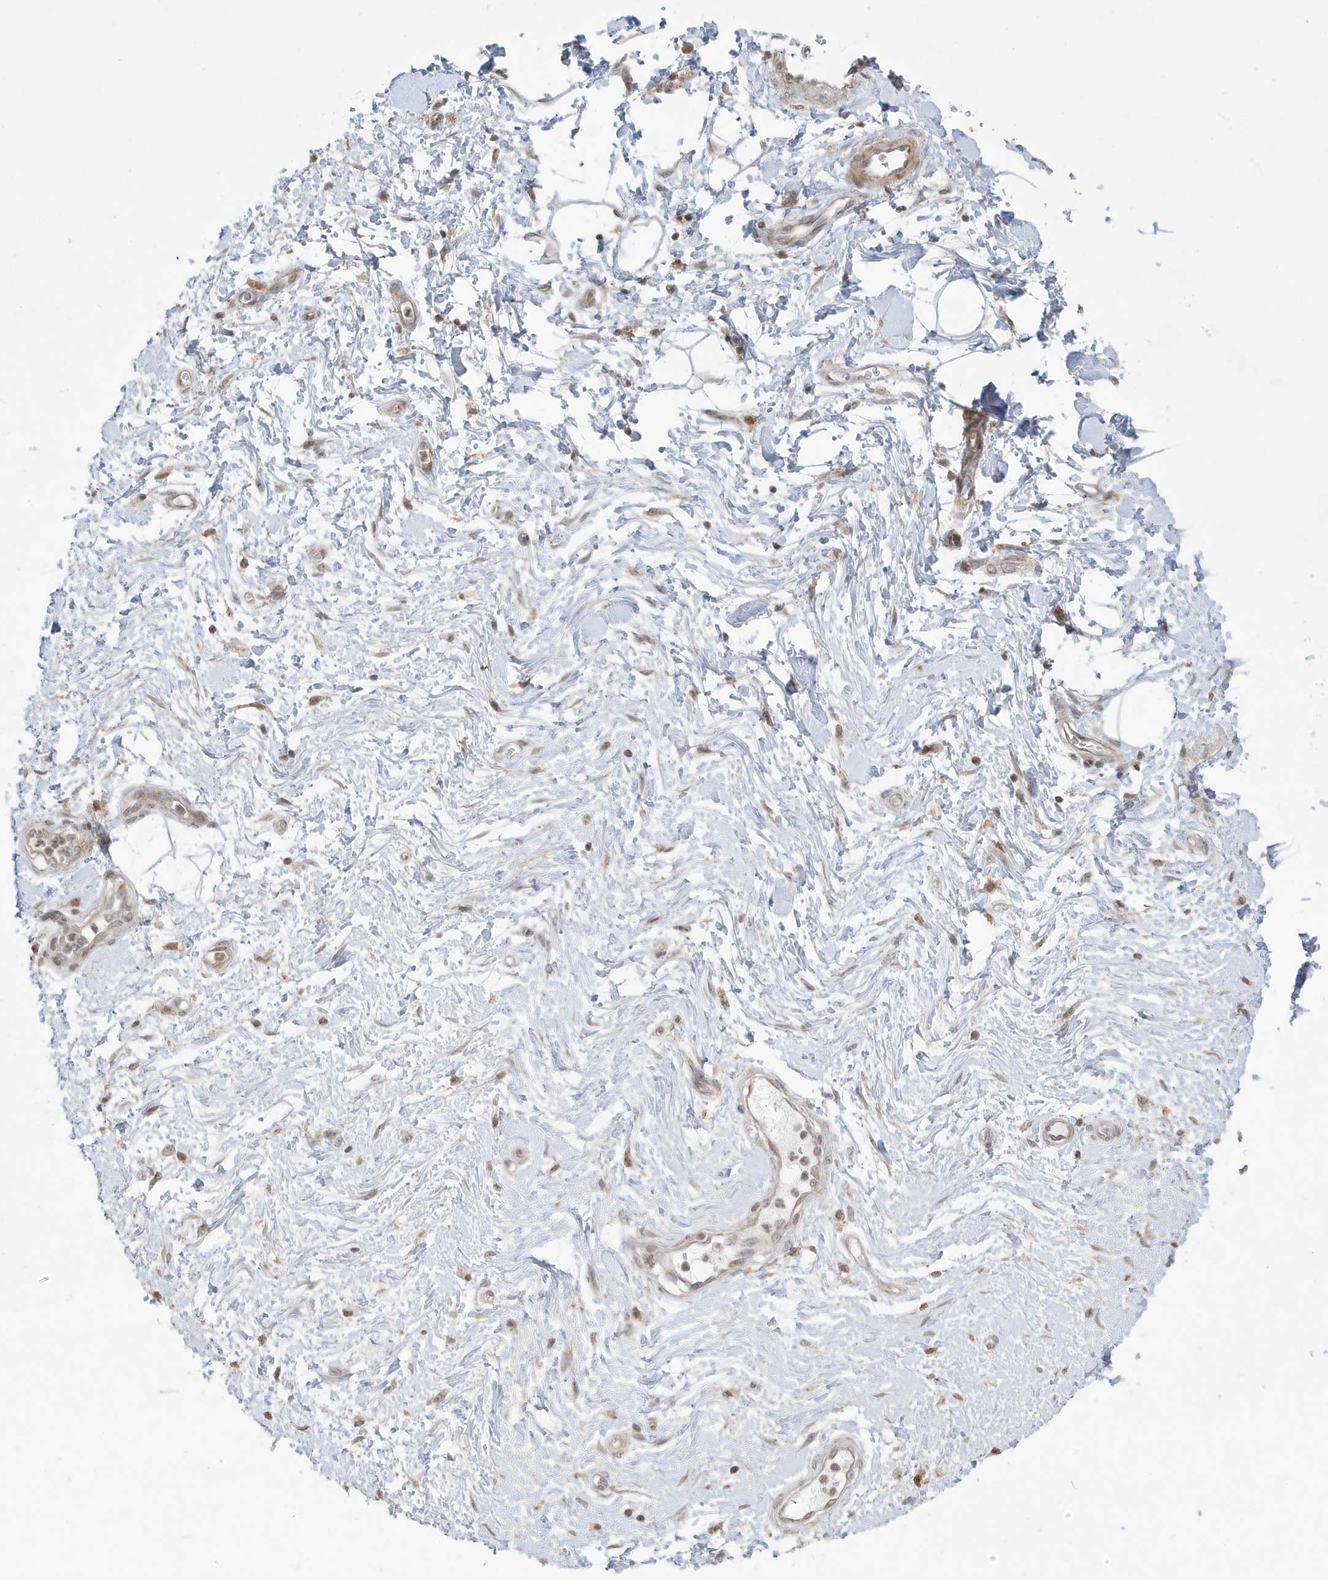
{"staining": {"intensity": "negative", "quantity": "none", "location": "none"}, "tissue": "adipose tissue", "cell_type": "Adipocytes", "image_type": "normal", "snomed": [{"axis": "morphology", "description": "Normal tissue, NOS"}, {"axis": "morphology", "description": "Adenocarcinoma, NOS"}, {"axis": "topography", "description": "Pancreas"}, {"axis": "topography", "description": "Peripheral nerve tissue"}], "caption": "DAB immunohistochemical staining of unremarkable human adipose tissue displays no significant positivity in adipocytes. (Stains: DAB immunohistochemistry (IHC) with hematoxylin counter stain, Microscopy: brightfield microscopy at high magnification).", "gene": "ATP13A5", "patient": {"sex": "male", "age": 59}}